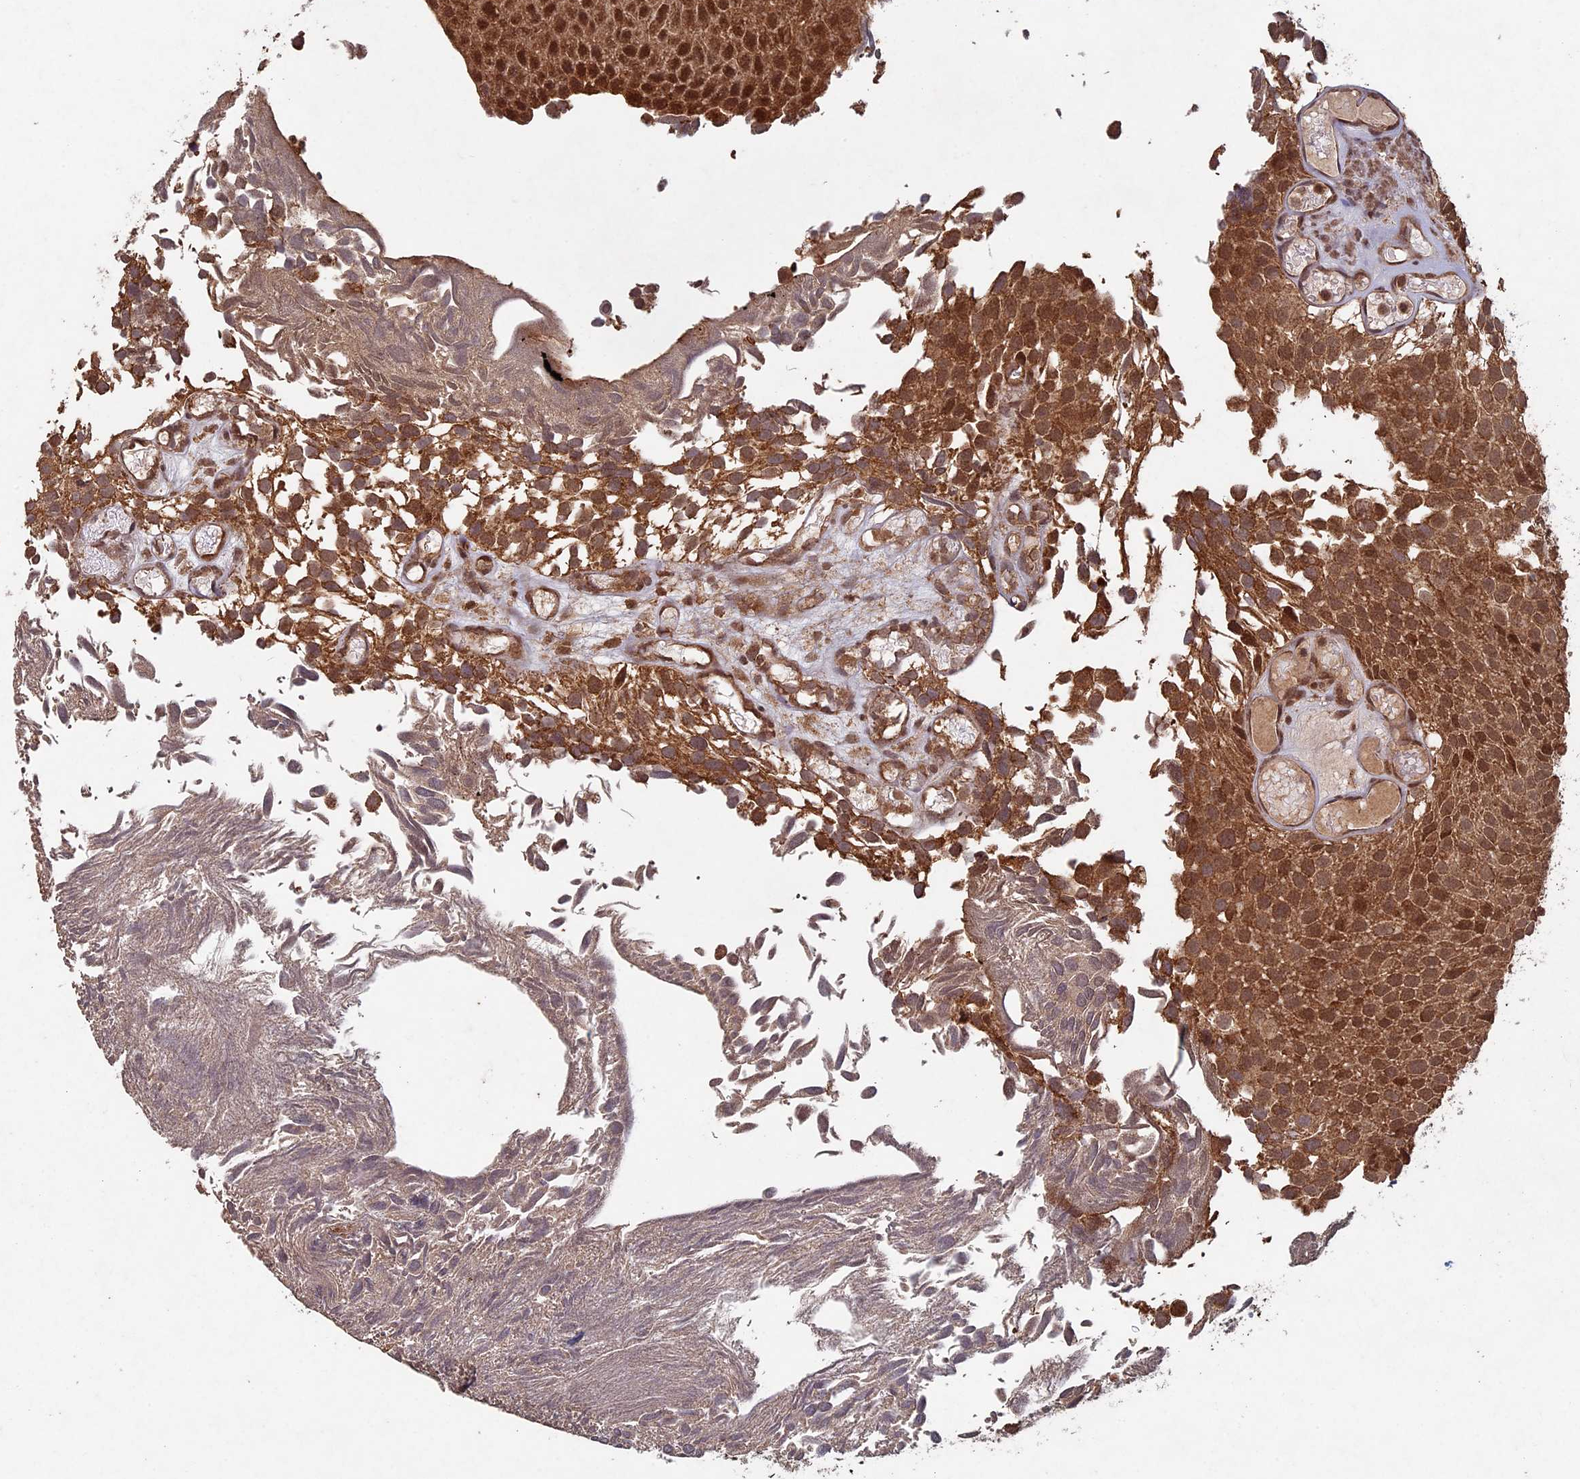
{"staining": {"intensity": "strong", "quantity": ">75%", "location": "cytoplasmic/membranous,nuclear"}, "tissue": "urothelial cancer", "cell_type": "Tumor cells", "image_type": "cancer", "snomed": [{"axis": "morphology", "description": "Urothelial carcinoma, Low grade"}, {"axis": "topography", "description": "Urinary bladder"}], "caption": "Immunohistochemical staining of low-grade urothelial carcinoma displays strong cytoplasmic/membranous and nuclear protein expression in about >75% of tumor cells.", "gene": "RCCD1", "patient": {"sex": "male", "age": 89}}